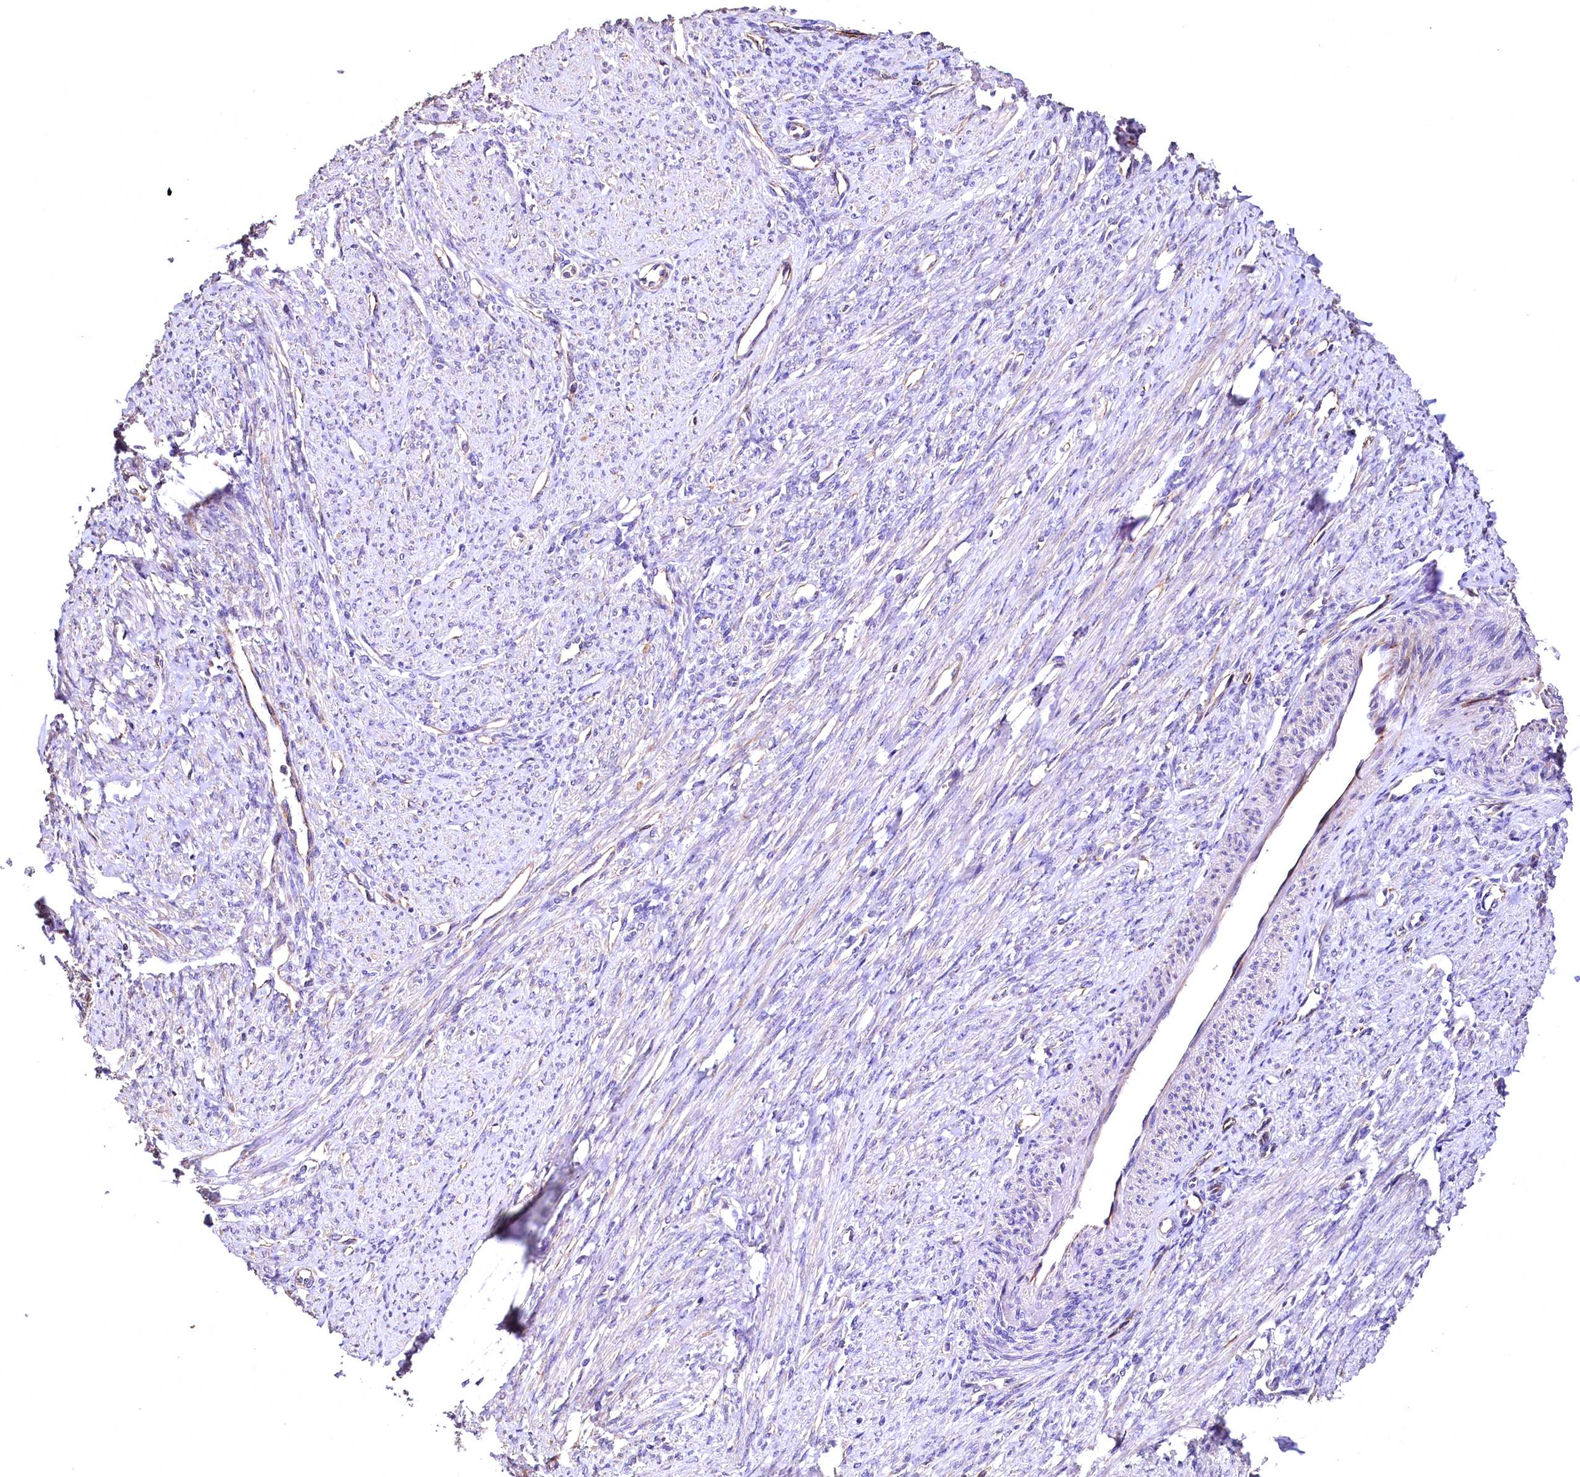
{"staining": {"intensity": "moderate", "quantity": "<25%", "location": "cytoplasmic/membranous"}, "tissue": "smooth muscle", "cell_type": "Smooth muscle cells", "image_type": "normal", "snomed": [{"axis": "morphology", "description": "Normal tissue, NOS"}, {"axis": "topography", "description": "Smooth muscle"}, {"axis": "topography", "description": "Uterus"}], "caption": "Moderate cytoplasmic/membranous staining for a protein is appreciated in about <25% of smooth muscle cells of normal smooth muscle using immunohistochemistry (IHC).", "gene": "RASSF1", "patient": {"sex": "female", "age": 59}}